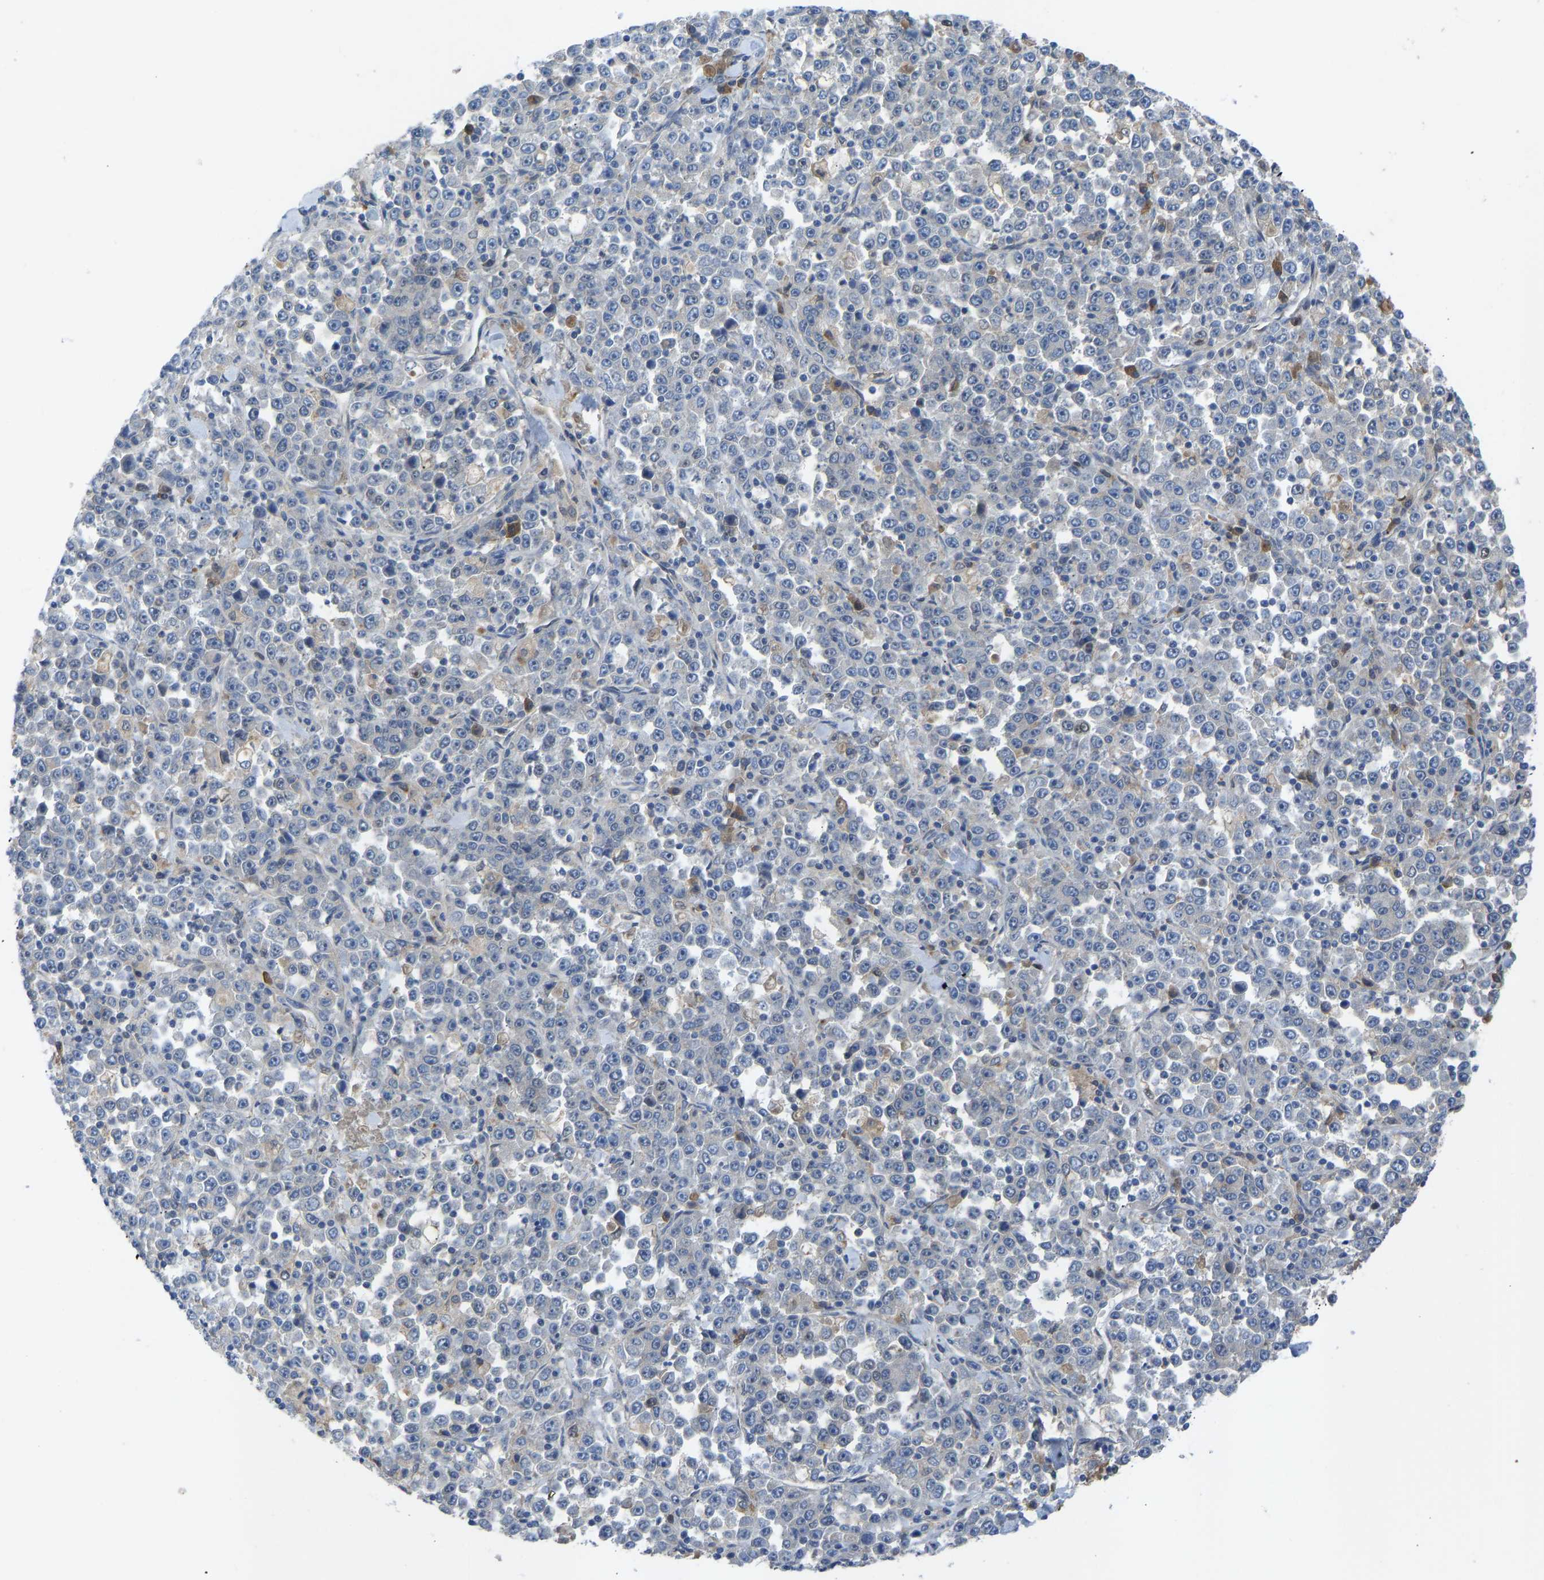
{"staining": {"intensity": "negative", "quantity": "none", "location": "none"}, "tissue": "stomach cancer", "cell_type": "Tumor cells", "image_type": "cancer", "snomed": [{"axis": "morphology", "description": "Normal tissue, NOS"}, {"axis": "morphology", "description": "Adenocarcinoma, NOS"}, {"axis": "topography", "description": "Stomach, upper"}, {"axis": "topography", "description": "Stomach"}], "caption": "Immunohistochemical staining of human stomach cancer (adenocarcinoma) exhibits no significant staining in tumor cells. (DAB (3,3'-diaminobenzidine) IHC with hematoxylin counter stain).", "gene": "ZNF251", "patient": {"sex": "male", "age": 59}}